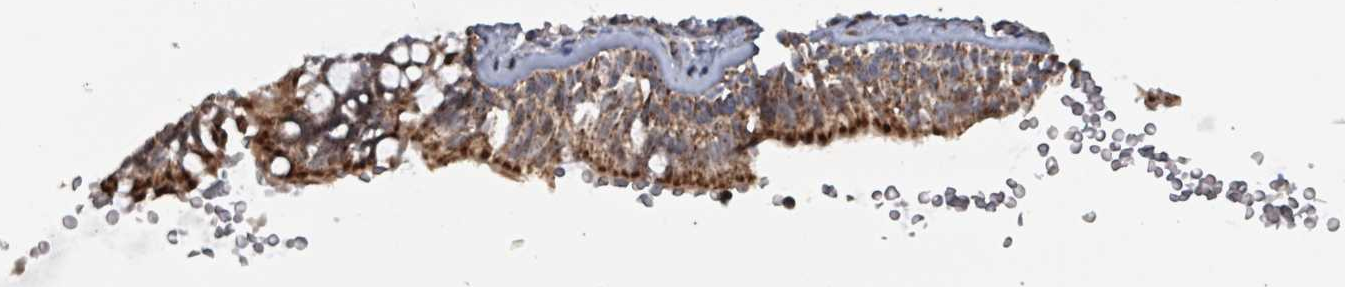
{"staining": {"intensity": "strong", "quantity": ">75%", "location": "cytoplasmic/membranous"}, "tissue": "bronchus", "cell_type": "Respiratory epithelial cells", "image_type": "normal", "snomed": [{"axis": "morphology", "description": "Normal tissue, NOS"}, {"axis": "topography", "description": "Lymph node"}, {"axis": "topography", "description": "Cartilage tissue"}, {"axis": "topography", "description": "Bronchus"}], "caption": "About >75% of respiratory epithelial cells in normal bronchus show strong cytoplasmic/membranous protein positivity as visualized by brown immunohistochemical staining.", "gene": "MRPL4", "patient": {"sex": "female", "age": 70}}